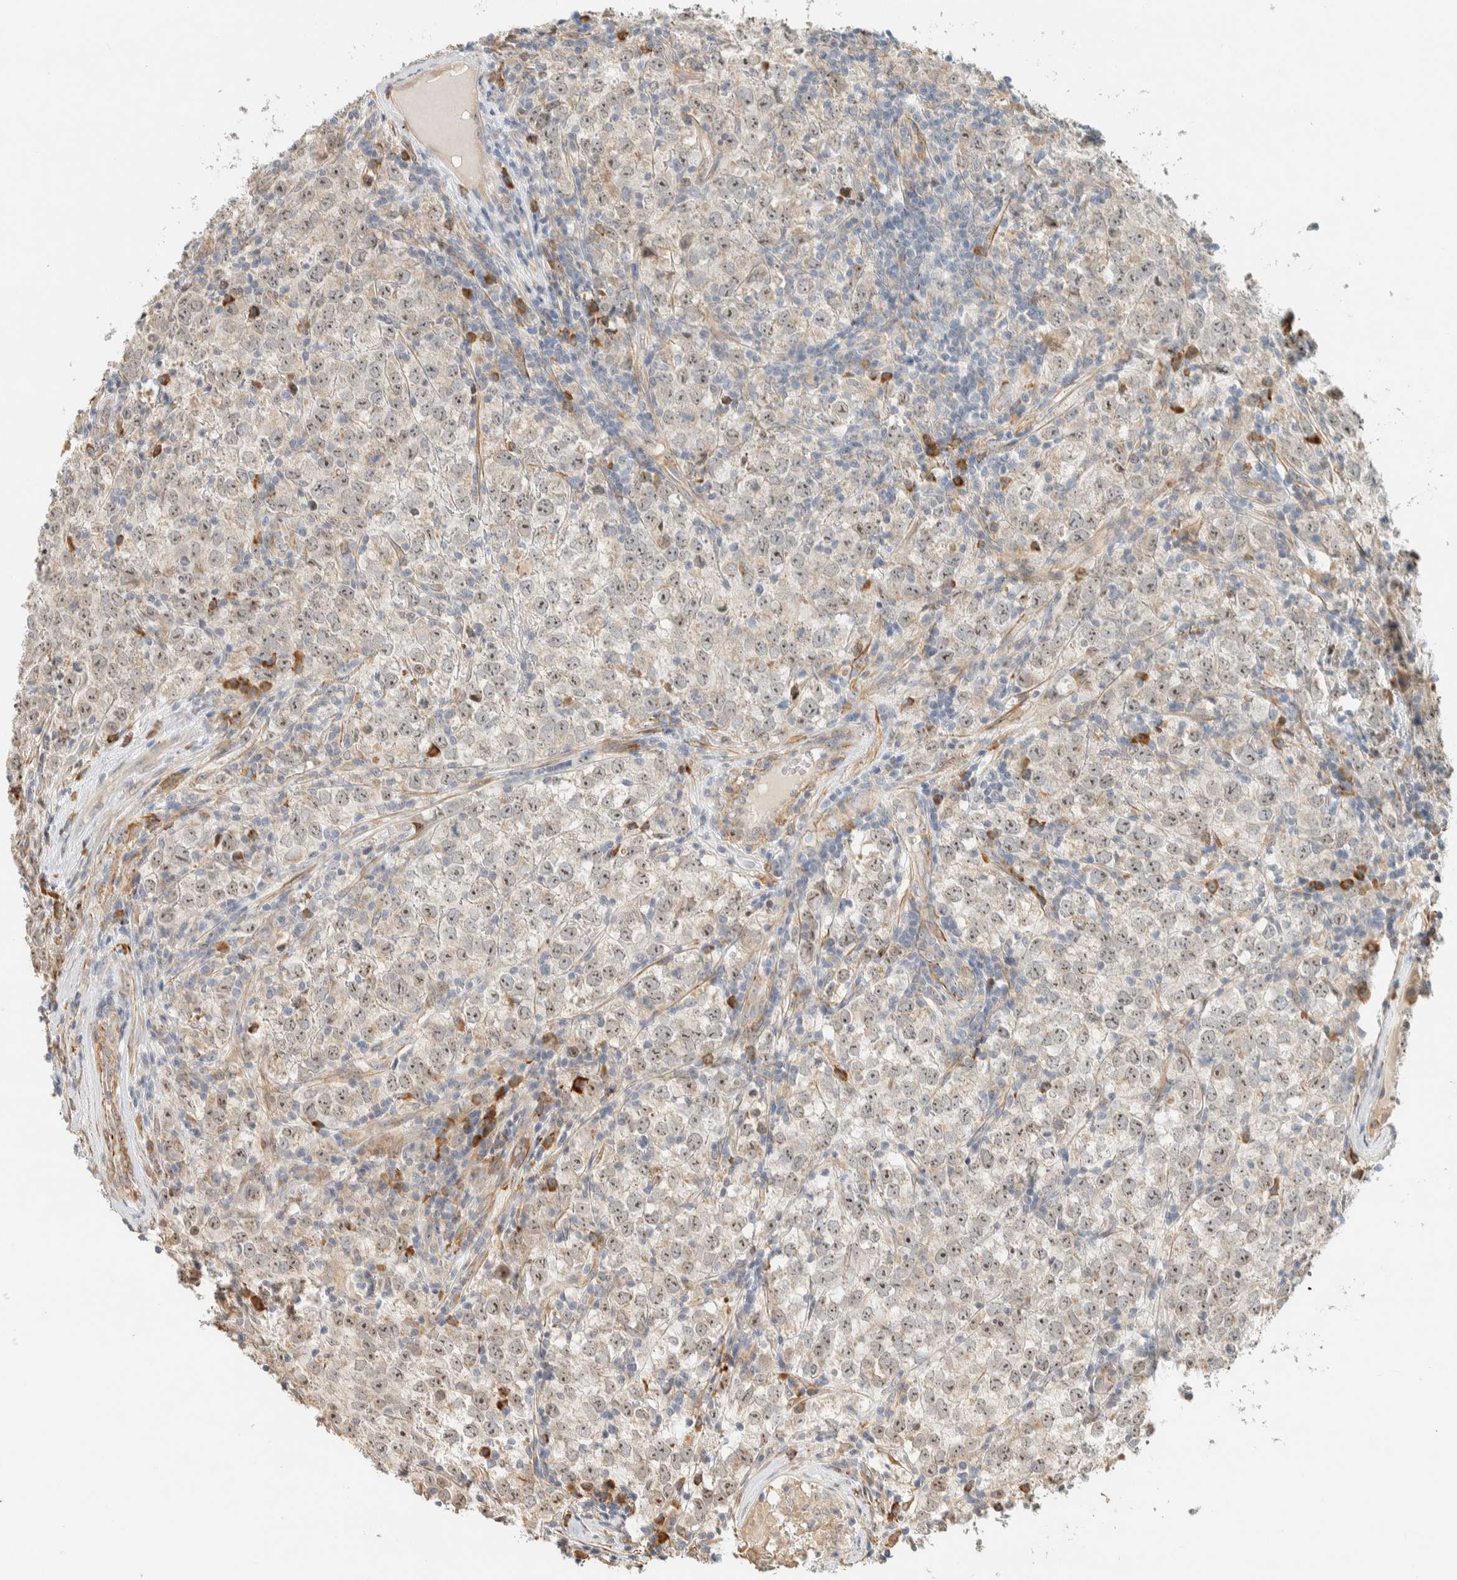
{"staining": {"intensity": "weak", "quantity": ">75%", "location": "nuclear"}, "tissue": "testis cancer", "cell_type": "Tumor cells", "image_type": "cancer", "snomed": [{"axis": "morphology", "description": "Seminoma, NOS"}, {"axis": "morphology", "description": "Carcinoma, Embryonal, NOS"}, {"axis": "topography", "description": "Testis"}], "caption": "Protein analysis of testis cancer (seminoma) tissue demonstrates weak nuclear positivity in approximately >75% of tumor cells.", "gene": "KLHL40", "patient": {"sex": "male", "age": 28}}